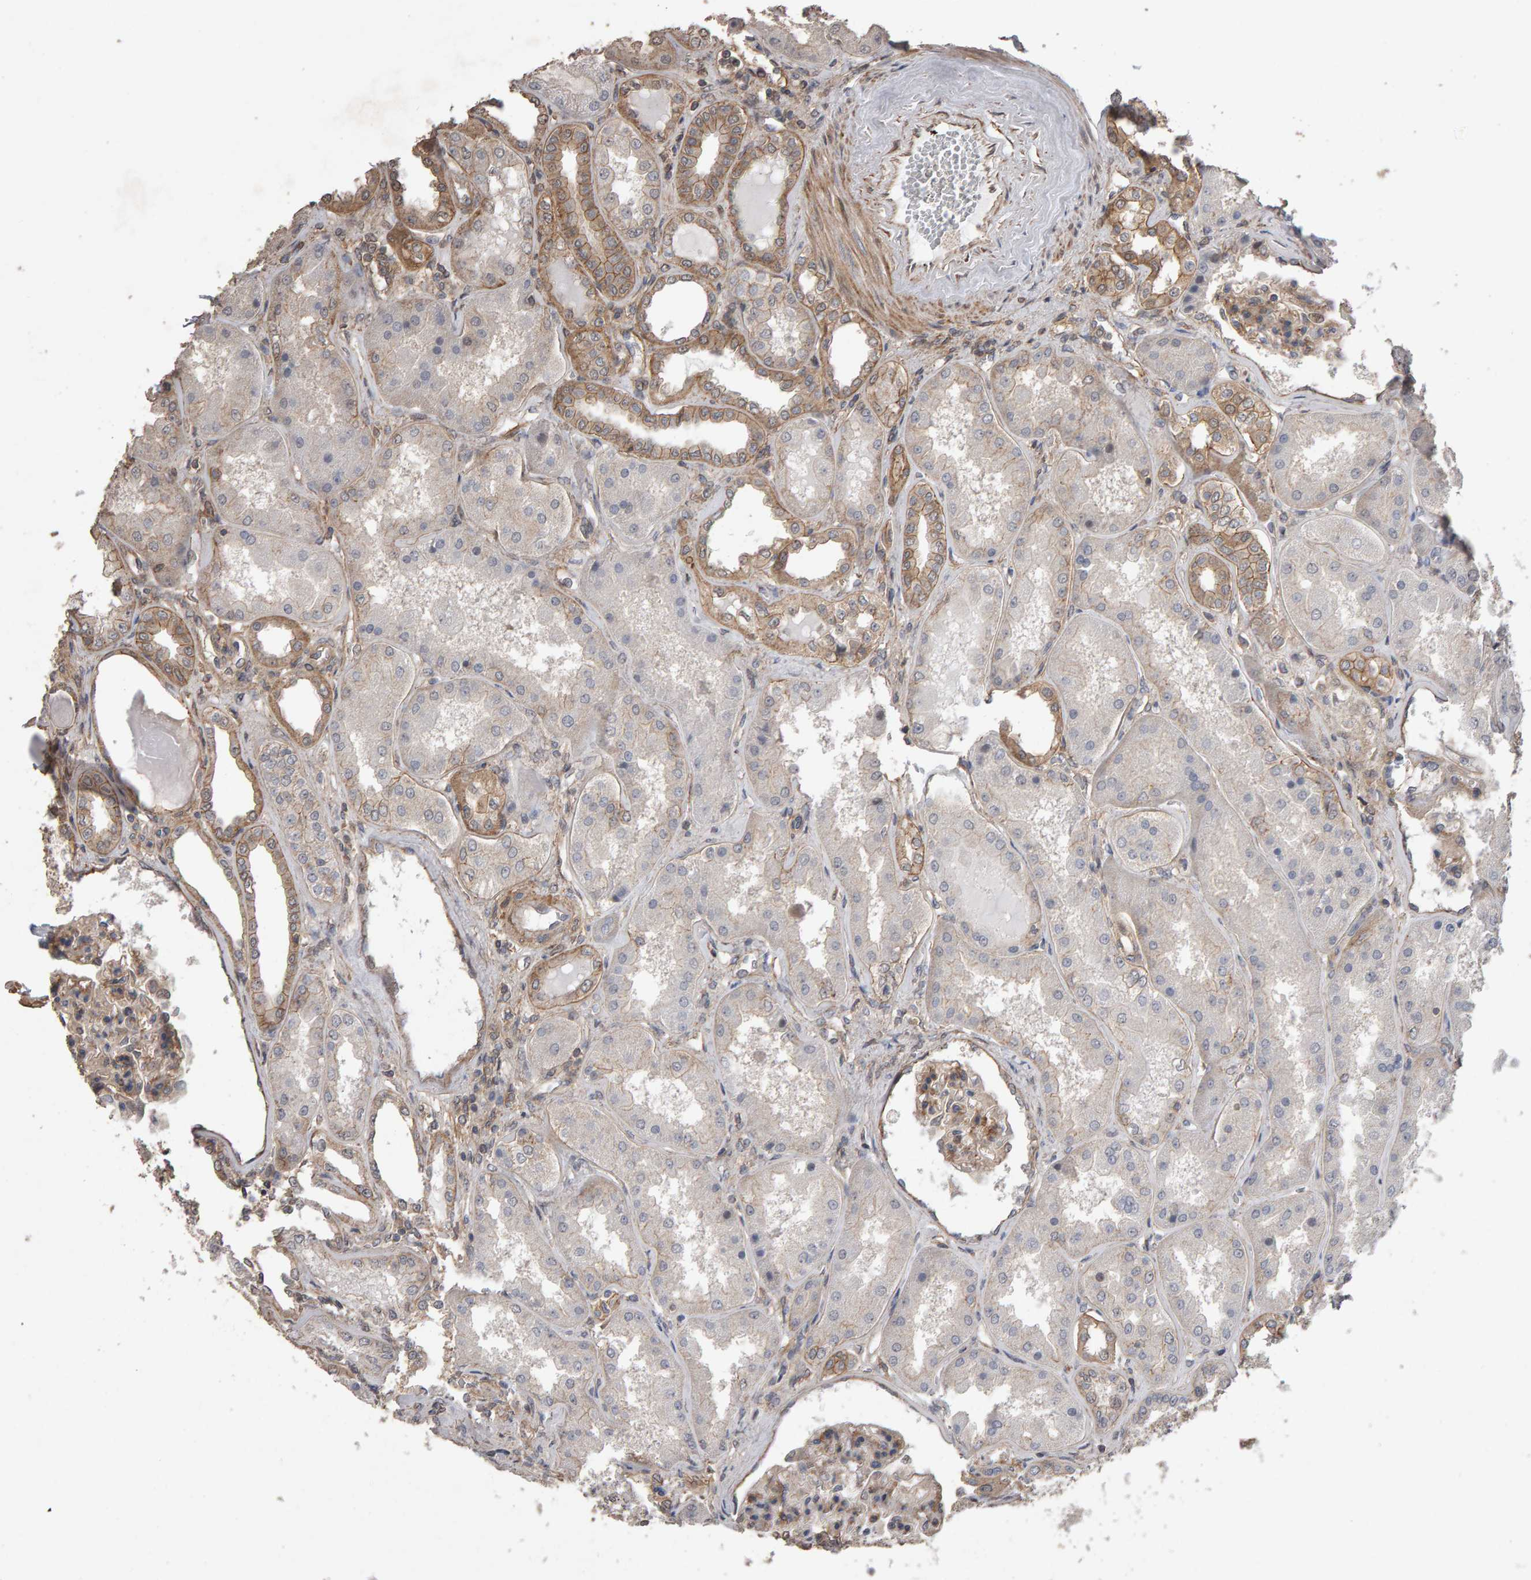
{"staining": {"intensity": "moderate", "quantity": ">75%", "location": "cytoplasmic/membranous"}, "tissue": "kidney", "cell_type": "Cells in glomeruli", "image_type": "normal", "snomed": [{"axis": "morphology", "description": "Normal tissue, NOS"}, {"axis": "topography", "description": "Kidney"}], "caption": "Immunohistochemical staining of unremarkable kidney reveals medium levels of moderate cytoplasmic/membranous staining in about >75% of cells in glomeruli. (DAB IHC with brightfield microscopy, high magnification).", "gene": "SCRIB", "patient": {"sex": "female", "age": 56}}